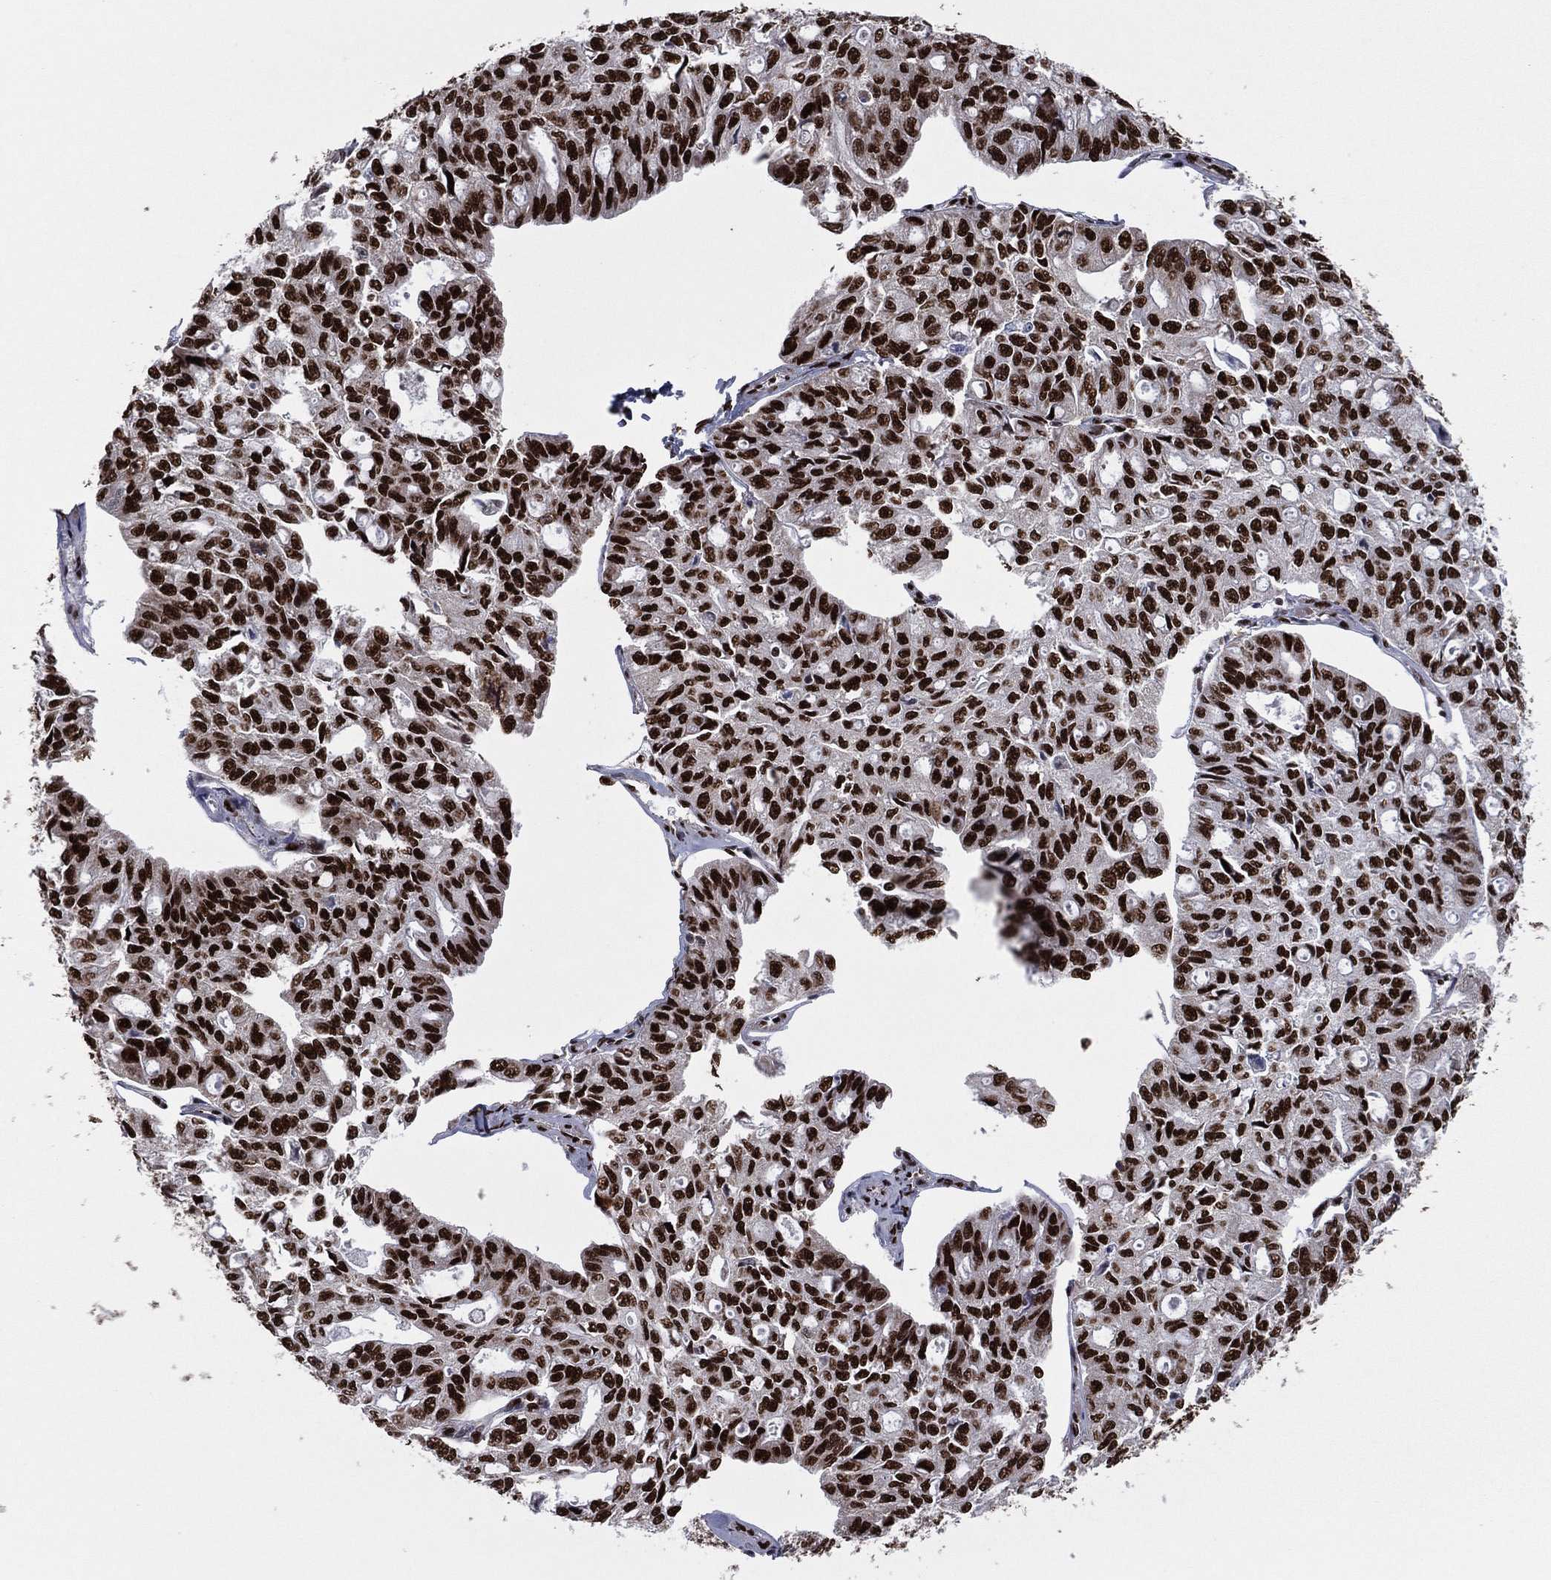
{"staining": {"intensity": "strong", "quantity": ">75%", "location": "nuclear"}, "tissue": "ovarian cancer", "cell_type": "Tumor cells", "image_type": "cancer", "snomed": [{"axis": "morphology", "description": "Carcinoma, endometroid"}, {"axis": "topography", "description": "Ovary"}], "caption": "Ovarian cancer stained for a protein (brown) reveals strong nuclear positive positivity in about >75% of tumor cells.", "gene": "TP53BP1", "patient": {"sex": "female", "age": 65}}